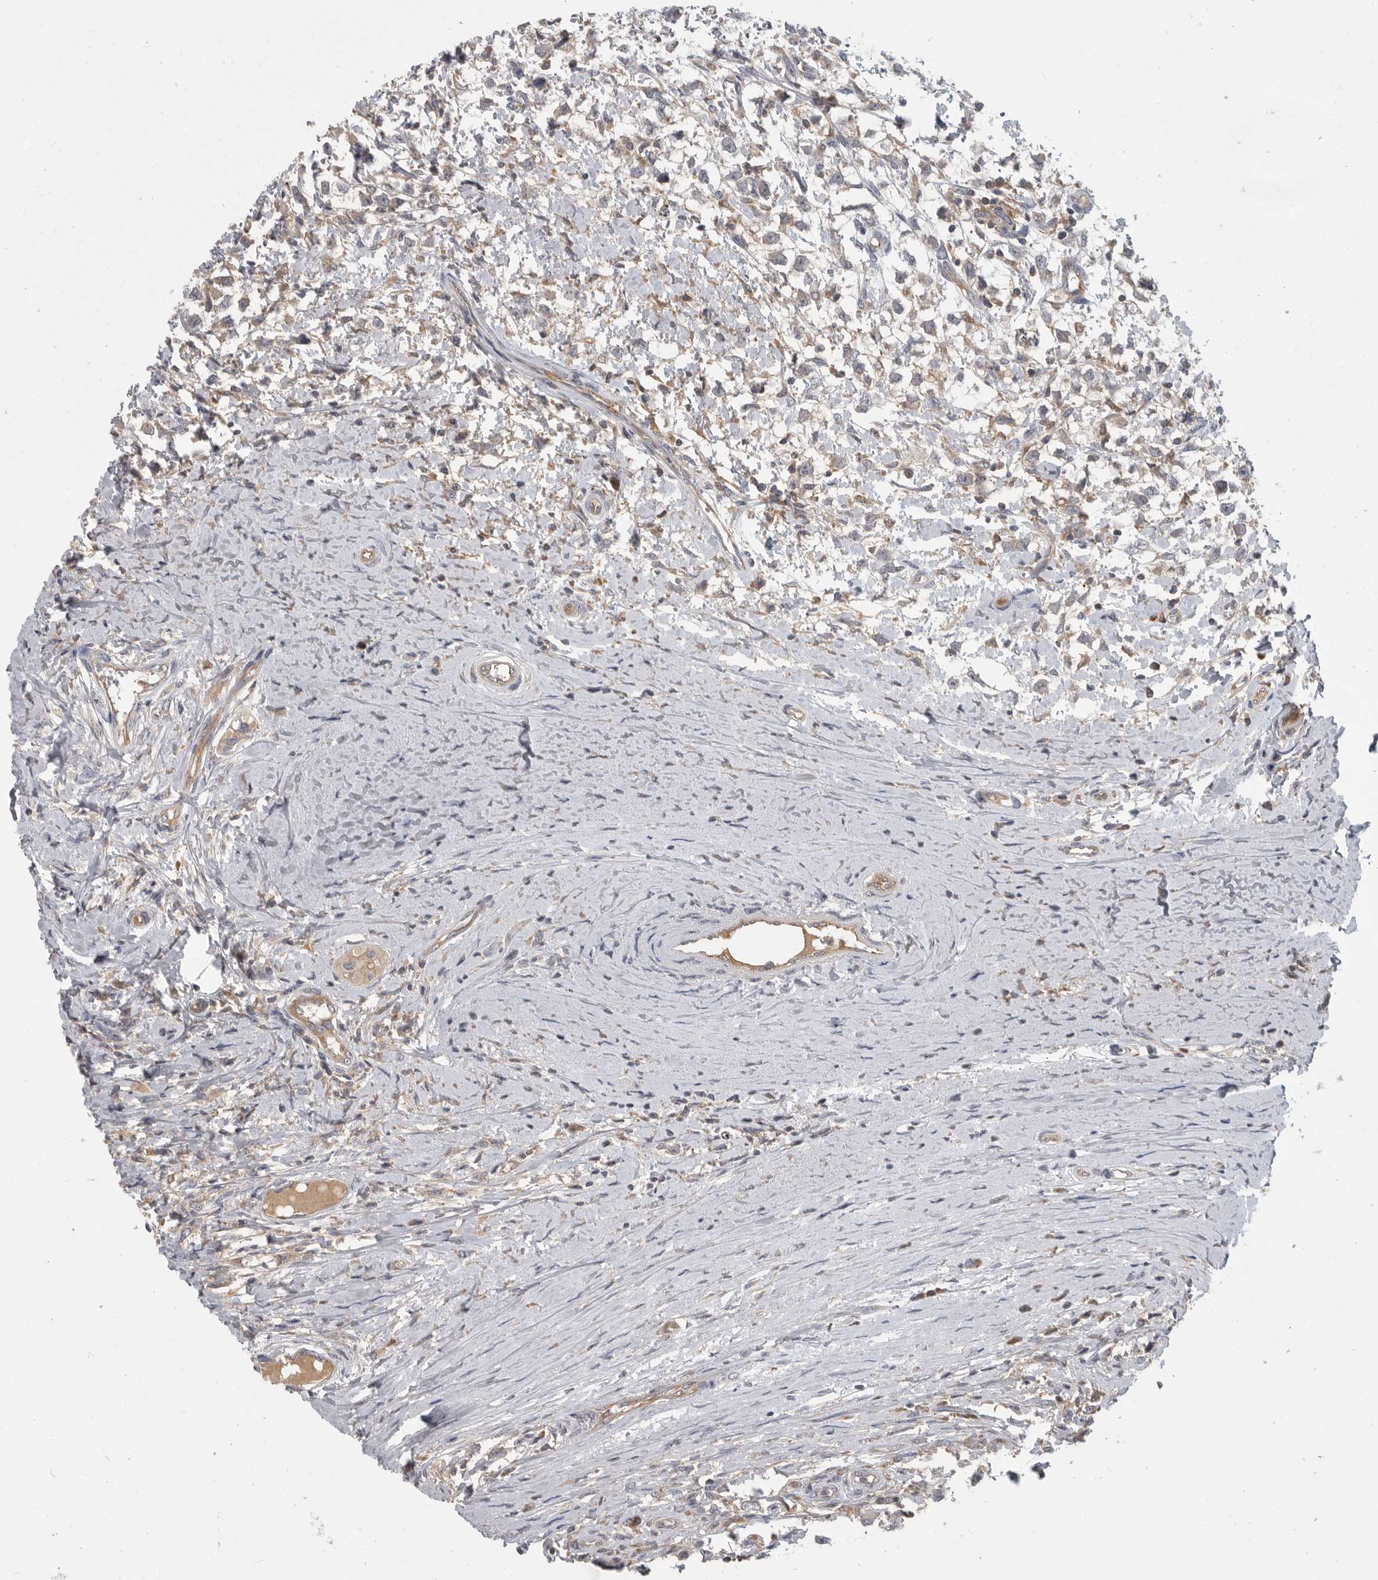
{"staining": {"intensity": "weak", "quantity": "<25%", "location": "cytoplasmic/membranous"}, "tissue": "testis cancer", "cell_type": "Tumor cells", "image_type": "cancer", "snomed": [{"axis": "morphology", "description": "Seminoma, NOS"}, {"axis": "morphology", "description": "Carcinoma, Embryonal, NOS"}, {"axis": "topography", "description": "Testis"}], "caption": "Testis cancer was stained to show a protein in brown. There is no significant expression in tumor cells. (DAB IHC visualized using brightfield microscopy, high magnification).", "gene": "C1orf109", "patient": {"sex": "male", "age": 51}}